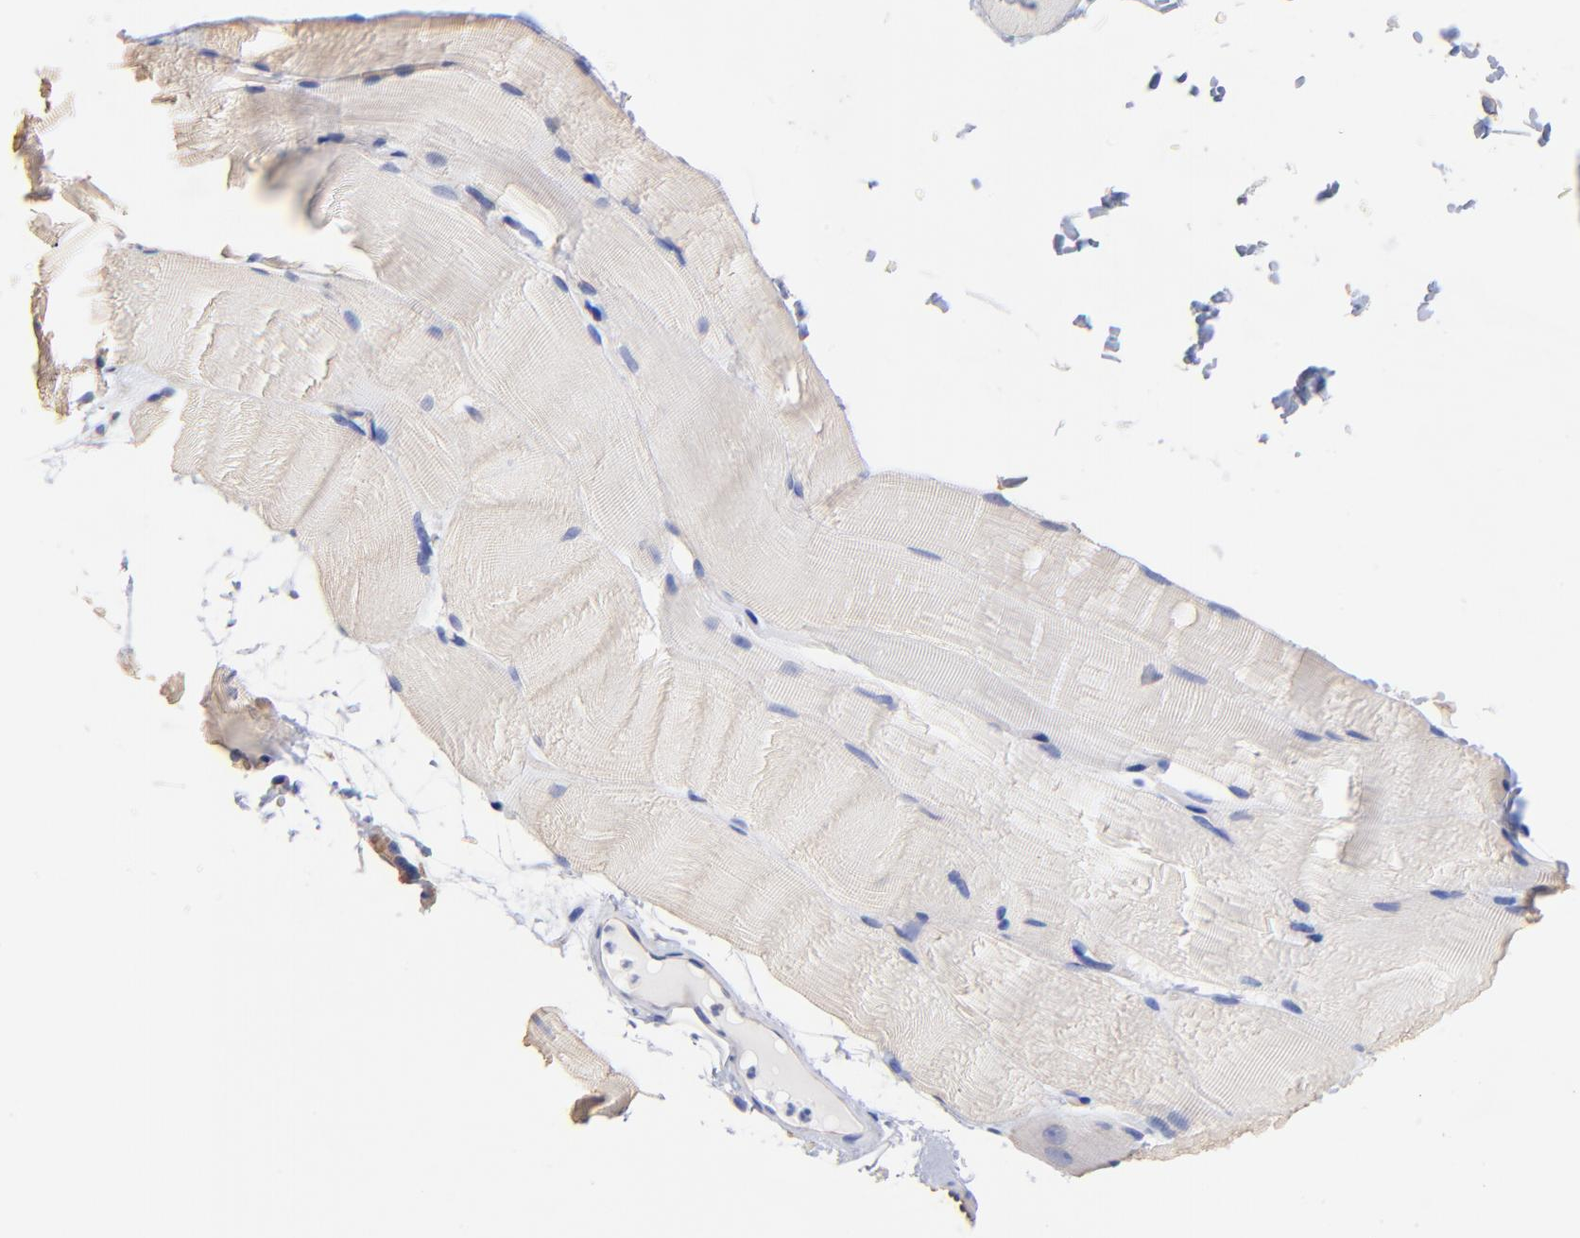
{"staining": {"intensity": "negative", "quantity": "none", "location": "none"}, "tissue": "skeletal muscle", "cell_type": "Myocytes", "image_type": "normal", "snomed": [{"axis": "morphology", "description": "Normal tissue, NOS"}, {"axis": "topography", "description": "Skeletal muscle"}, {"axis": "topography", "description": "Parathyroid gland"}], "caption": "This photomicrograph is of normal skeletal muscle stained with IHC to label a protein in brown with the nuclei are counter-stained blue. There is no expression in myocytes.", "gene": "SLC44A2", "patient": {"sex": "female", "age": 37}}